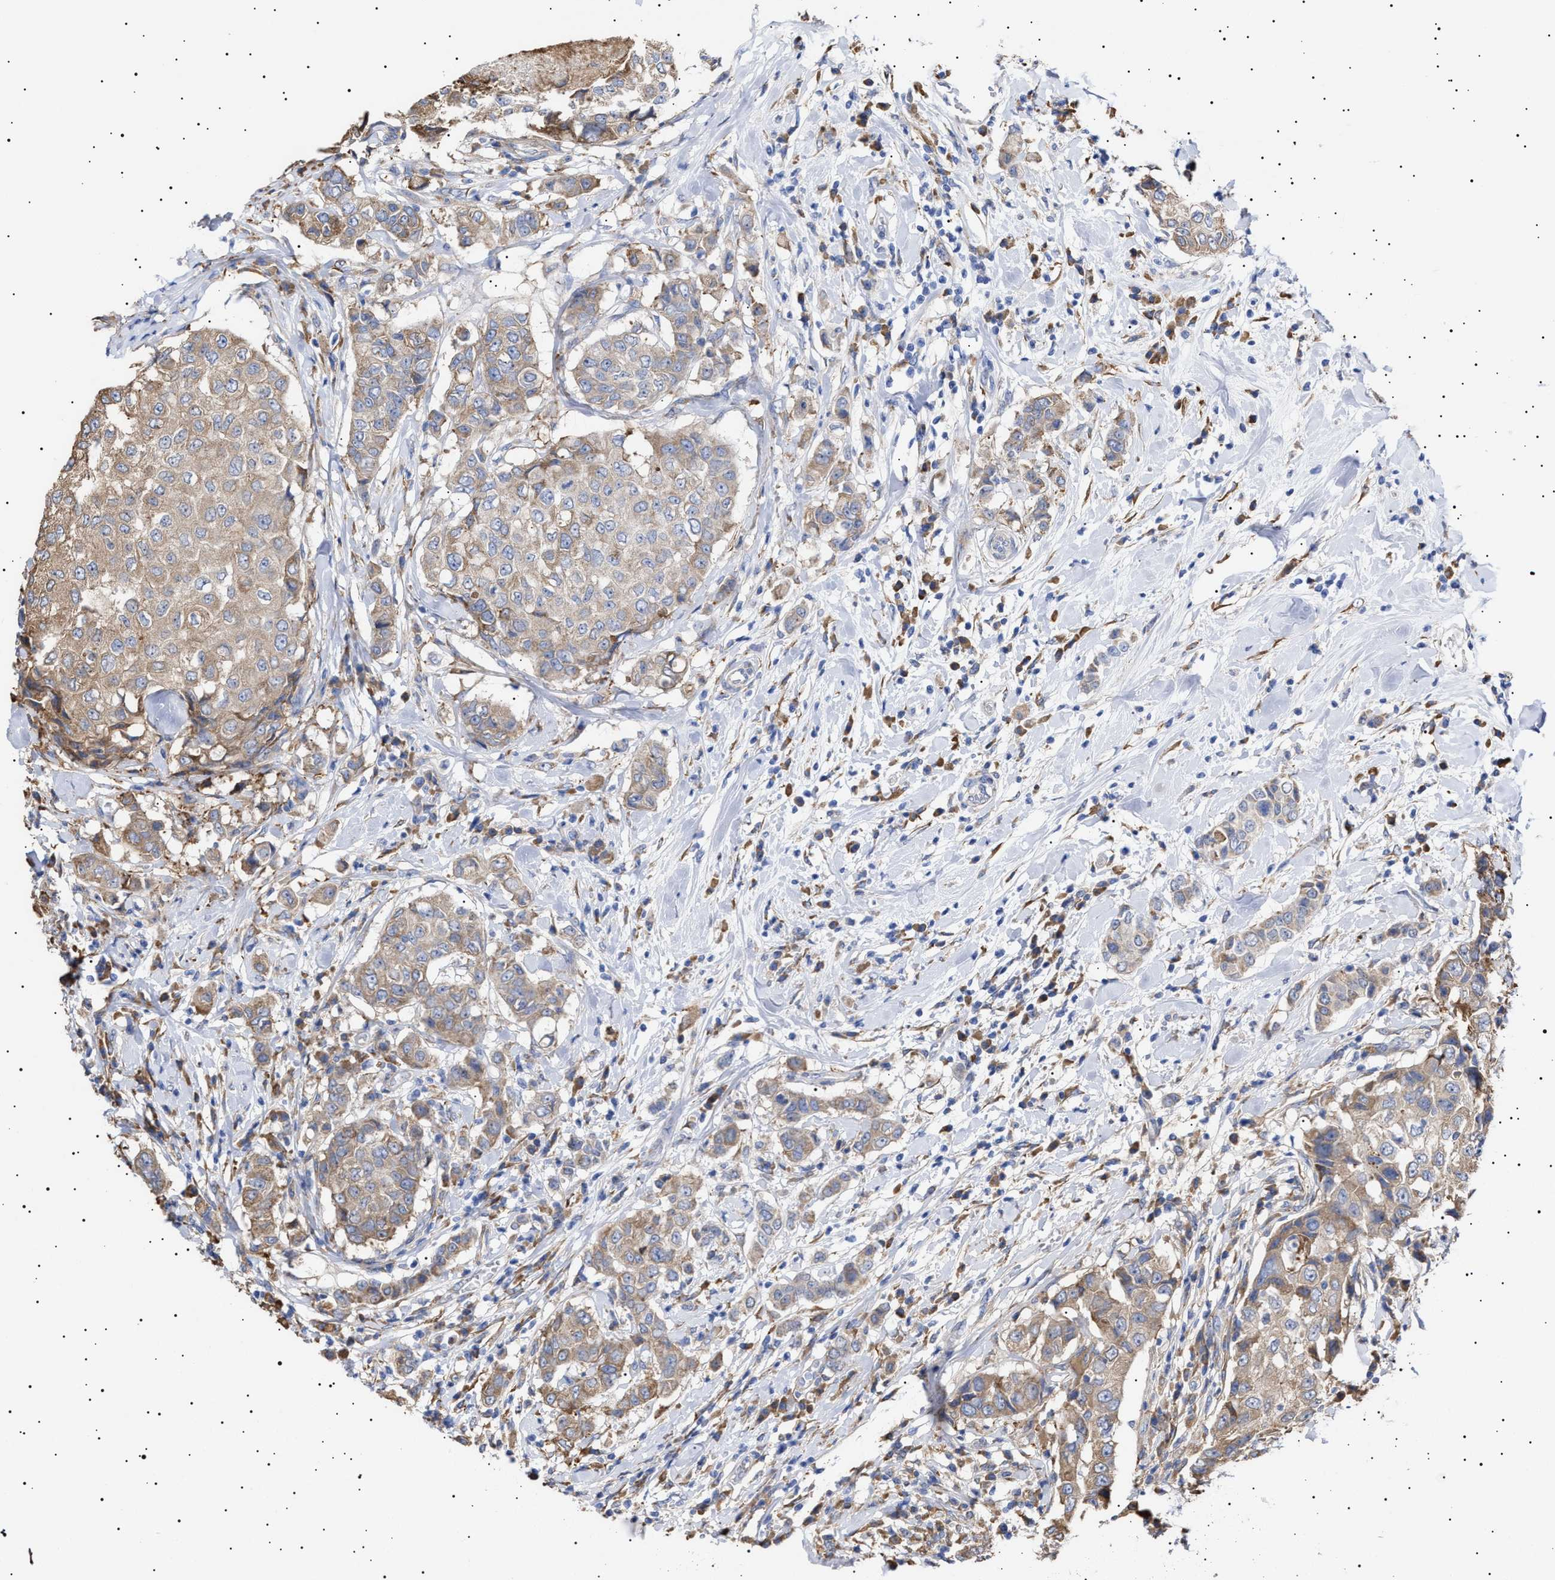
{"staining": {"intensity": "weak", "quantity": ">75%", "location": "cytoplasmic/membranous"}, "tissue": "breast cancer", "cell_type": "Tumor cells", "image_type": "cancer", "snomed": [{"axis": "morphology", "description": "Duct carcinoma"}, {"axis": "topography", "description": "Breast"}], "caption": "Immunohistochemical staining of breast cancer reveals low levels of weak cytoplasmic/membranous protein positivity in approximately >75% of tumor cells.", "gene": "ERCC6L2", "patient": {"sex": "female", "age": 27}}